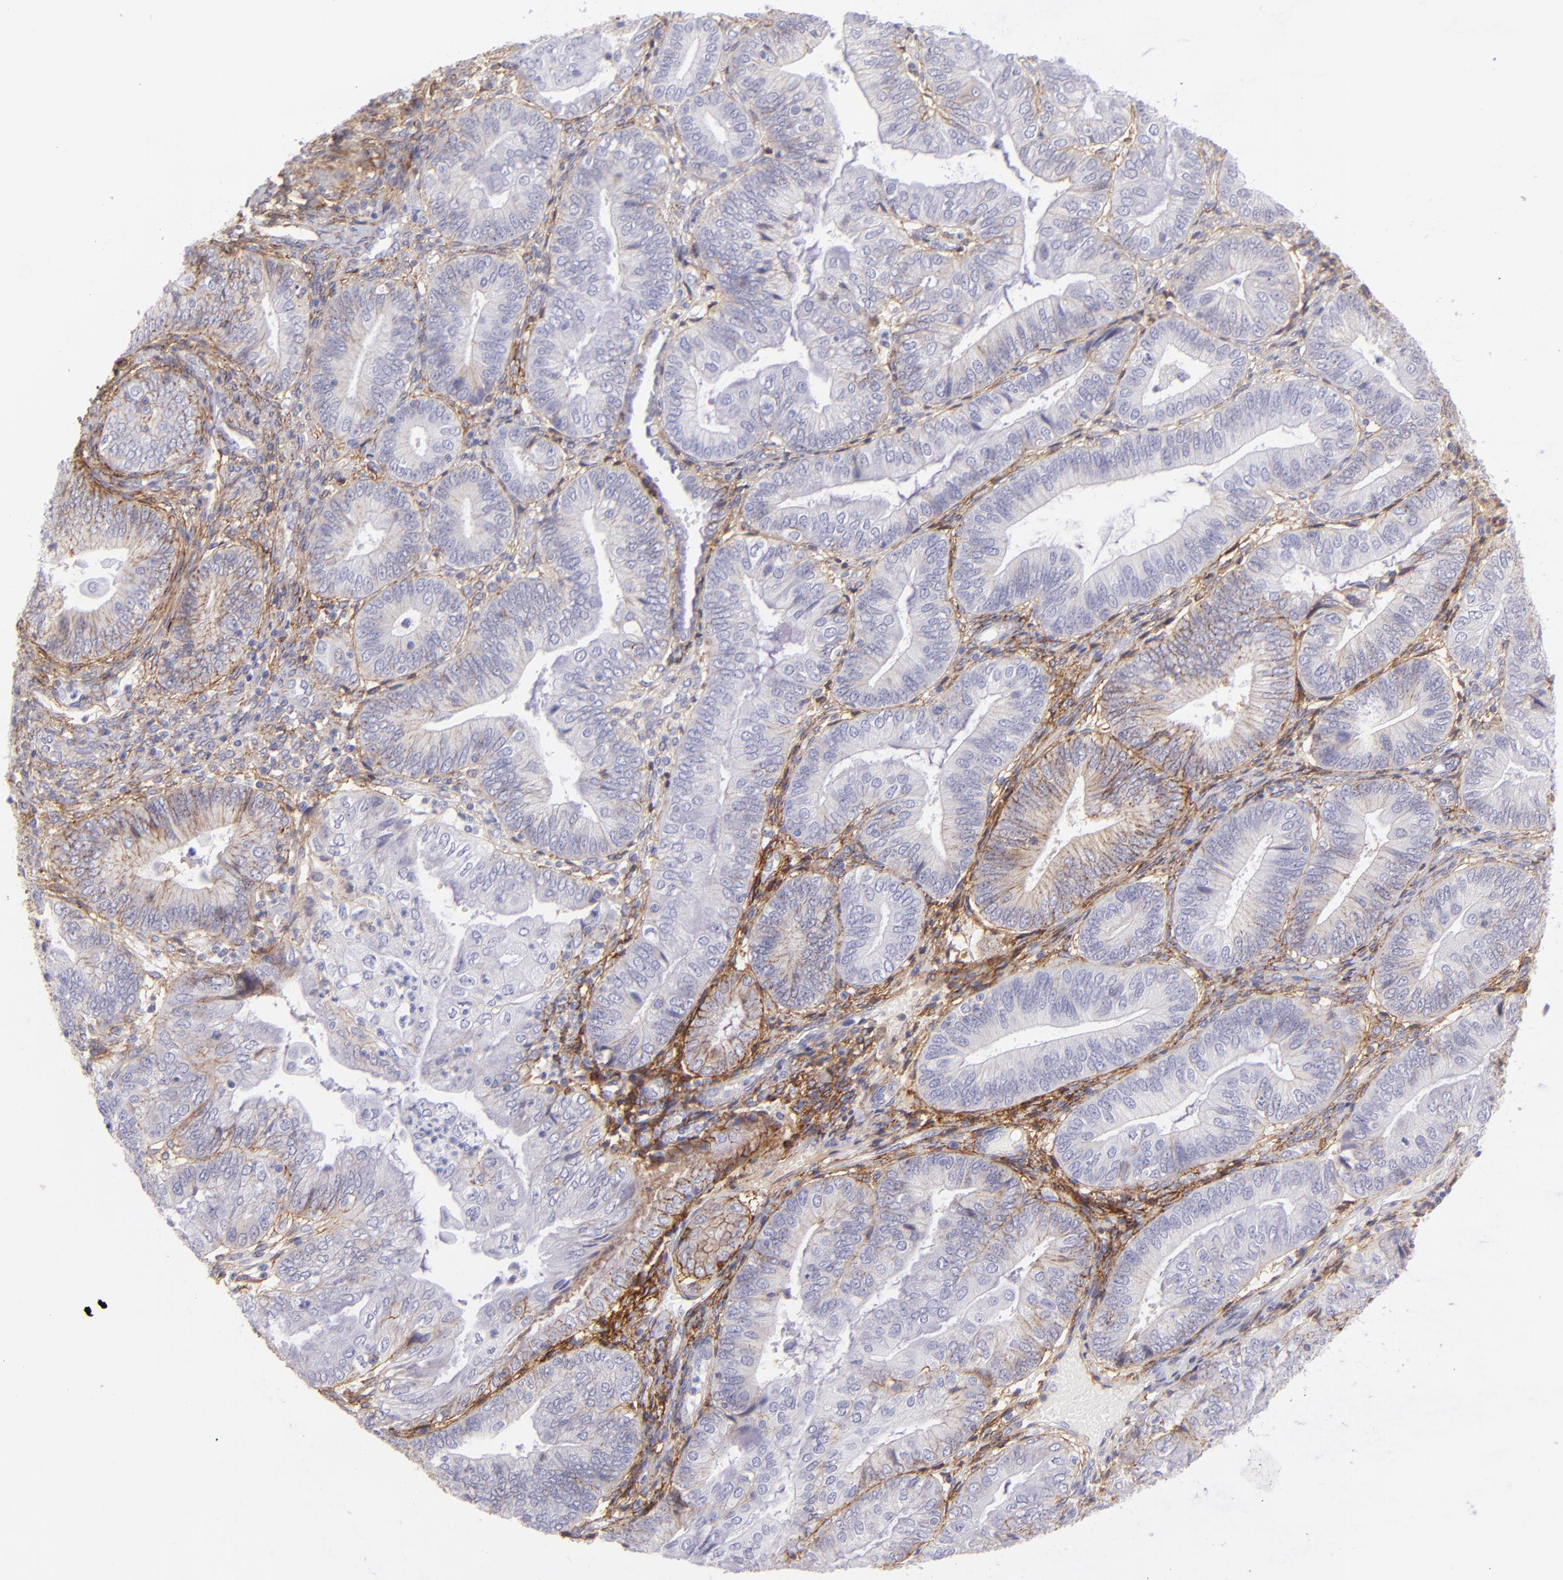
{"staining": {"intensity": "weak", "quantity": "<25%", "location": "cytoplasmic/membranous"}, "tissue": "endometrial cancer", "cell_type": "Tumor cells", "image_type": "cancer", "snomed": [{"axis": "morphology", "description": "Adenocarcinoma, NOS"}, {"axis": "topography", "description": "Endometrium"}], "caption": "Immunohistochemistry of human endometrial cancer (adenocarcinoma) displays no expression in tumor cells.", "gene": "CD81", "patient": {"sex": "female", "age": 55}}